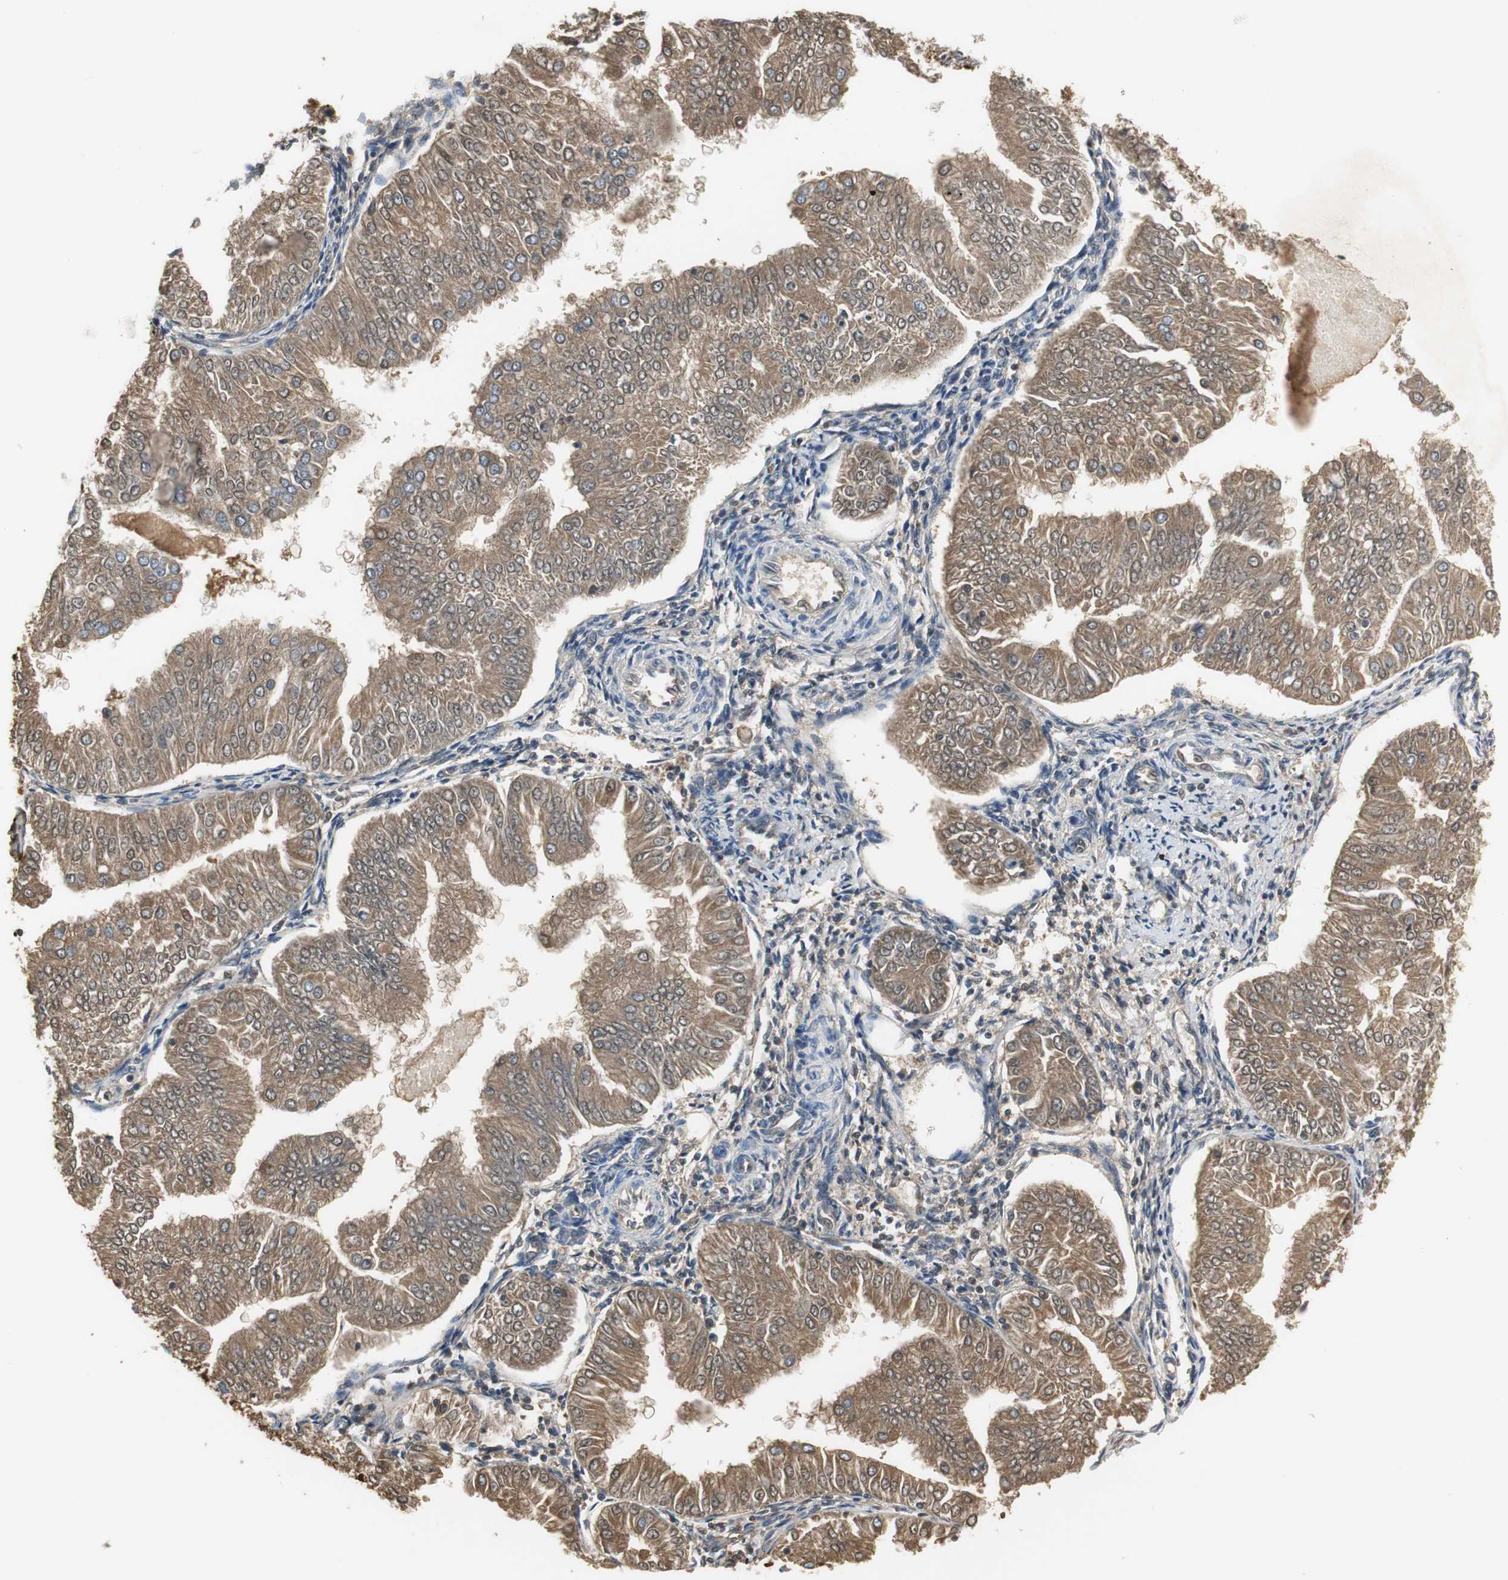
{"staining": {"intensity": "moderate", "quantity": ">75%", "location": "cytoplasmic/membranous"}, "tissue": "endometrial cancer", "cell_type": "Tumor cells", "image_type": "cancer", "snomed": [{"axis": "morphology", "description": "Adenocarcinoma, NOS"}, {"axis": "topography", "description": "Endometrium"}], "caption": "This histopathology image exhibits endometrial adenocarcinoma stained with immunohistochemistry to label a protein in brown. The cytoplasmic/membranous of tumor cells show moderate positivity for the protein. Nuclei are counter-stained blue.", "gene": "IGHA1", "patient": {"sex": "female", "age": 53}}